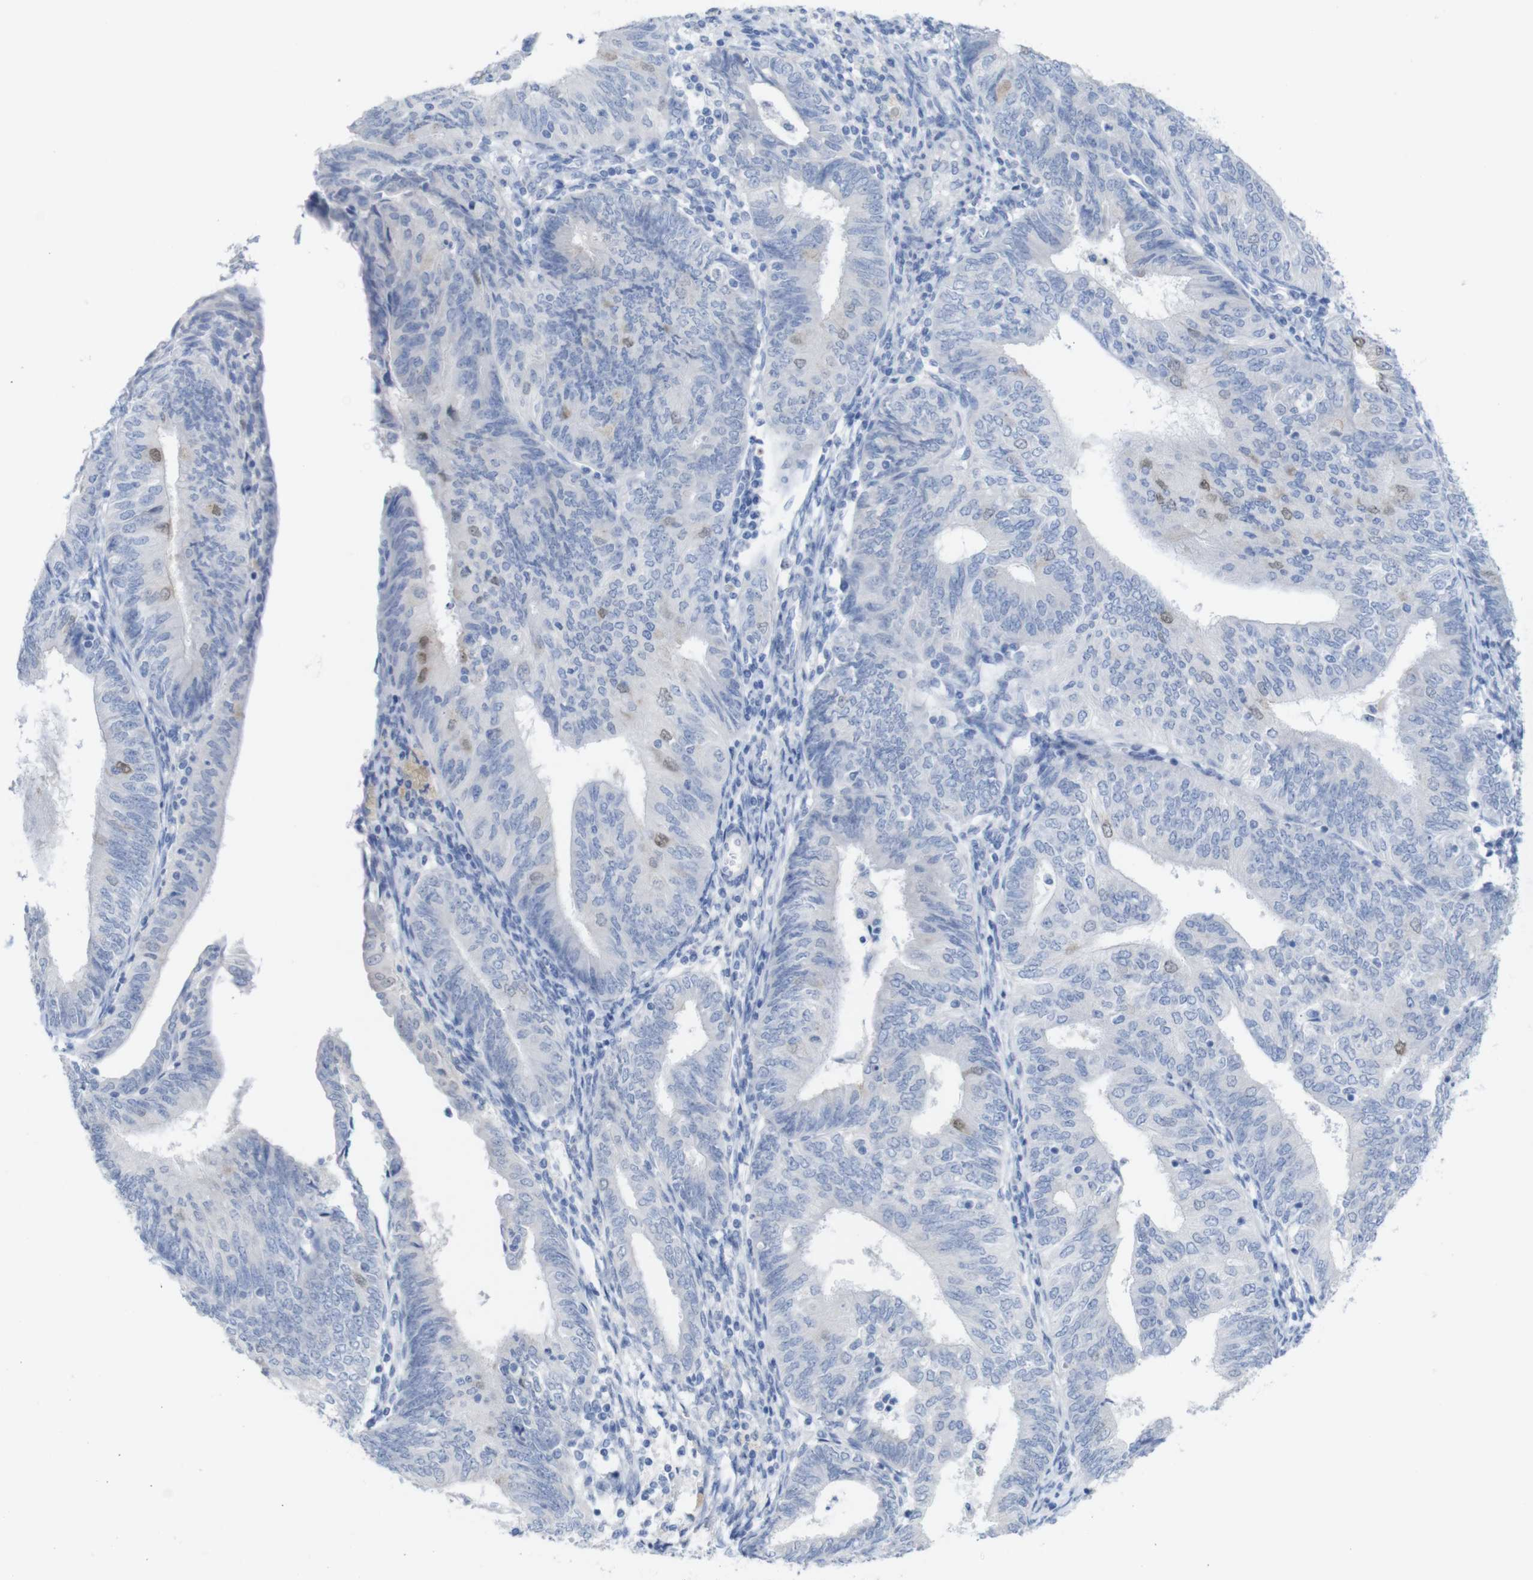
{"staining": {"intensity": "weak", "quantity": "<25%", "location": "nuclear"}, "tissue": "endometrial cancer", "cell_type": "Tumor cells", "image_type": "cancer", "snomed": [{"axis": "morphology", "description": "Adenocarcinoma, NOS"}, {"axis": "topography", "description": "Endometrium"}], "caption": "Immunohistochemical staining of human endometrial adenocarcinoma shows no significant staining in tumor cells.", "gene": "PNMA1", "patient": {"sex": "female", "age": 58}}